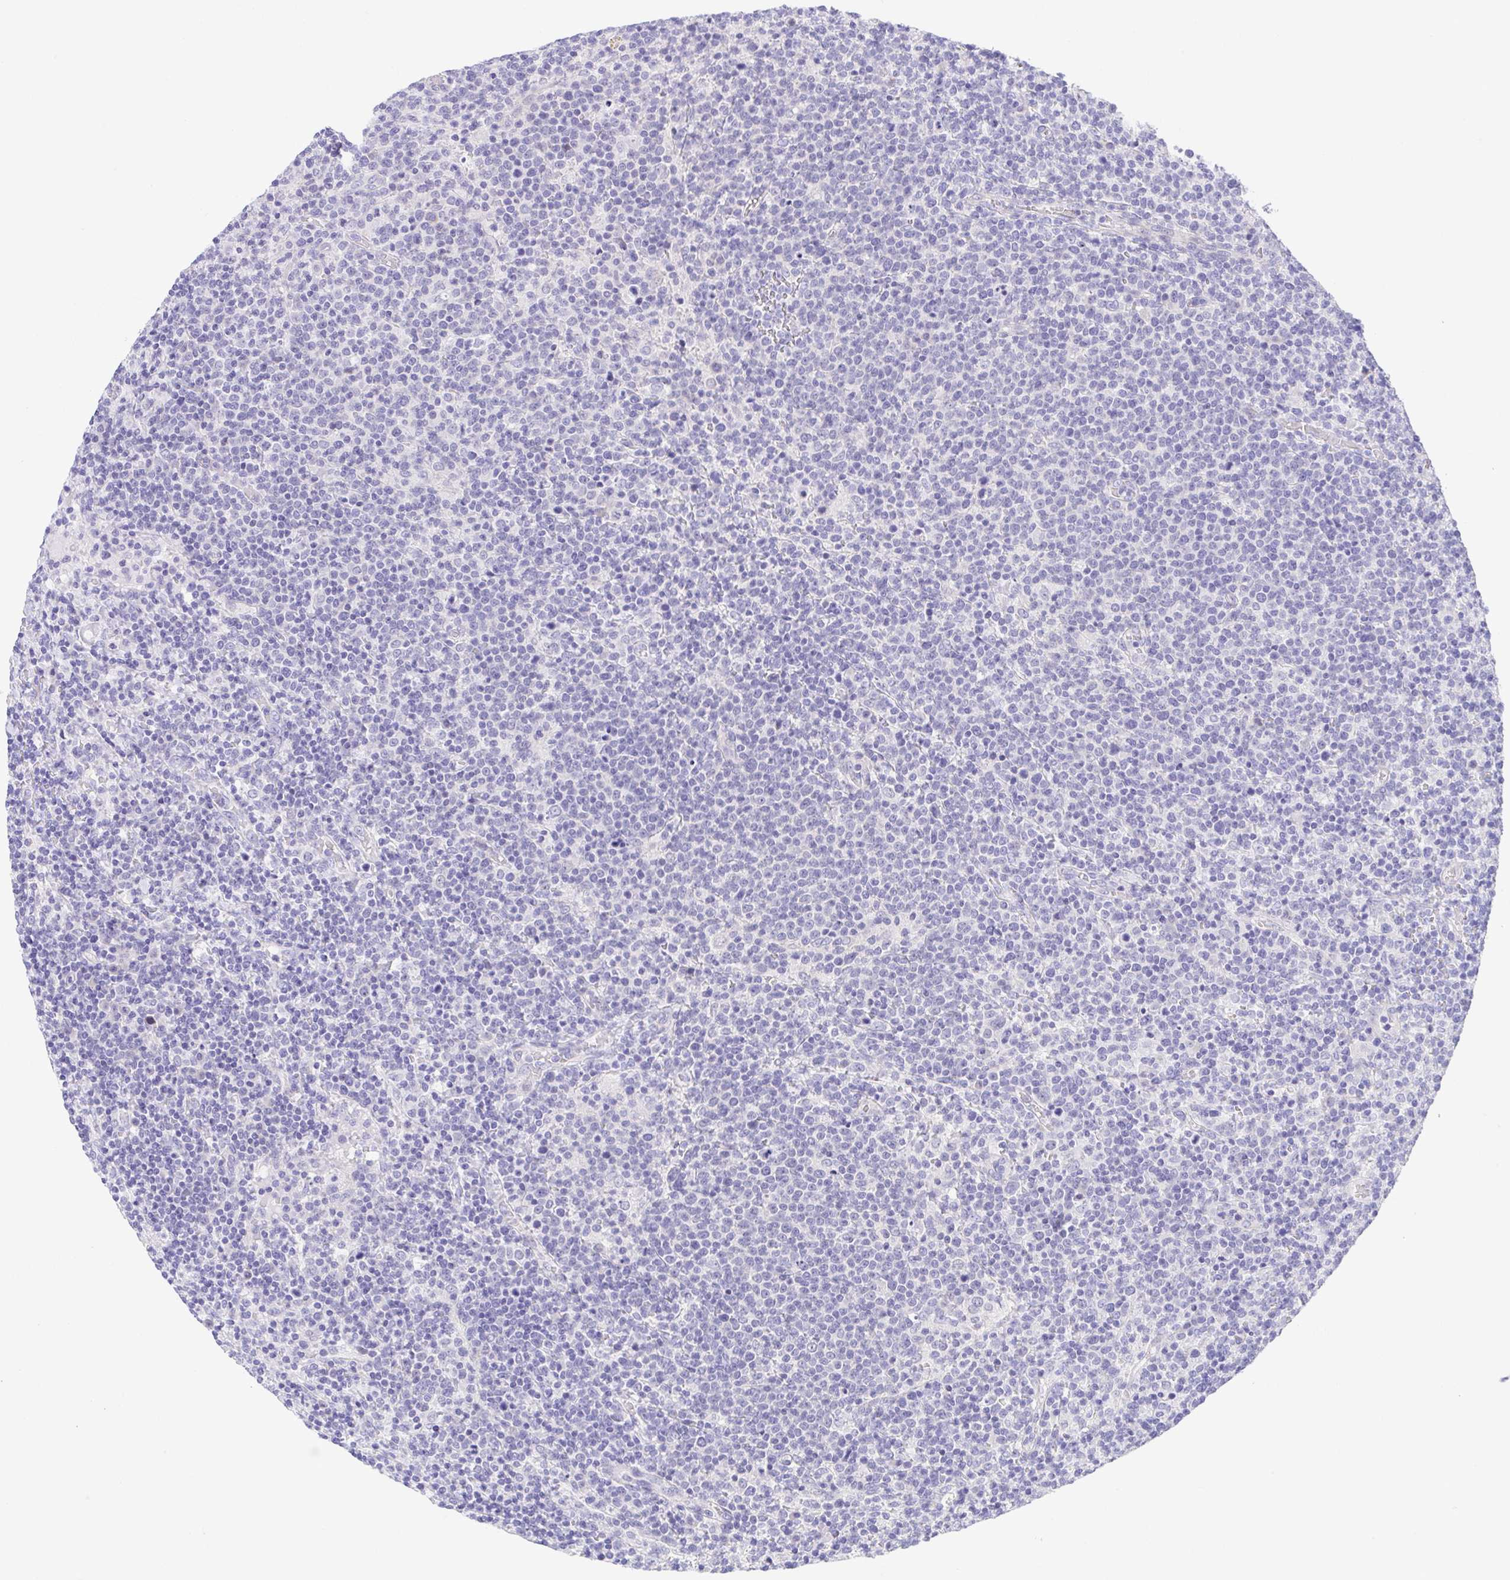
{"staining": {"intensity": "negative", "quantity": "none", "location": "none"}, "tissue": "lymphoma", "cell_type": "Tumor cells", "image_type": "cancer", "snomed": [{"axis": "morphology", "description": "Malignant lymphoma, non-Hodgkin's type, High grade"}, {"axis": "topography", "description": "Lymph node"}], "caption": "Image shows no protein expression in tumor cells of lymphoma tissue.", "gene": "LUZP4", "patient": {"sex": "male", "age": 61}}